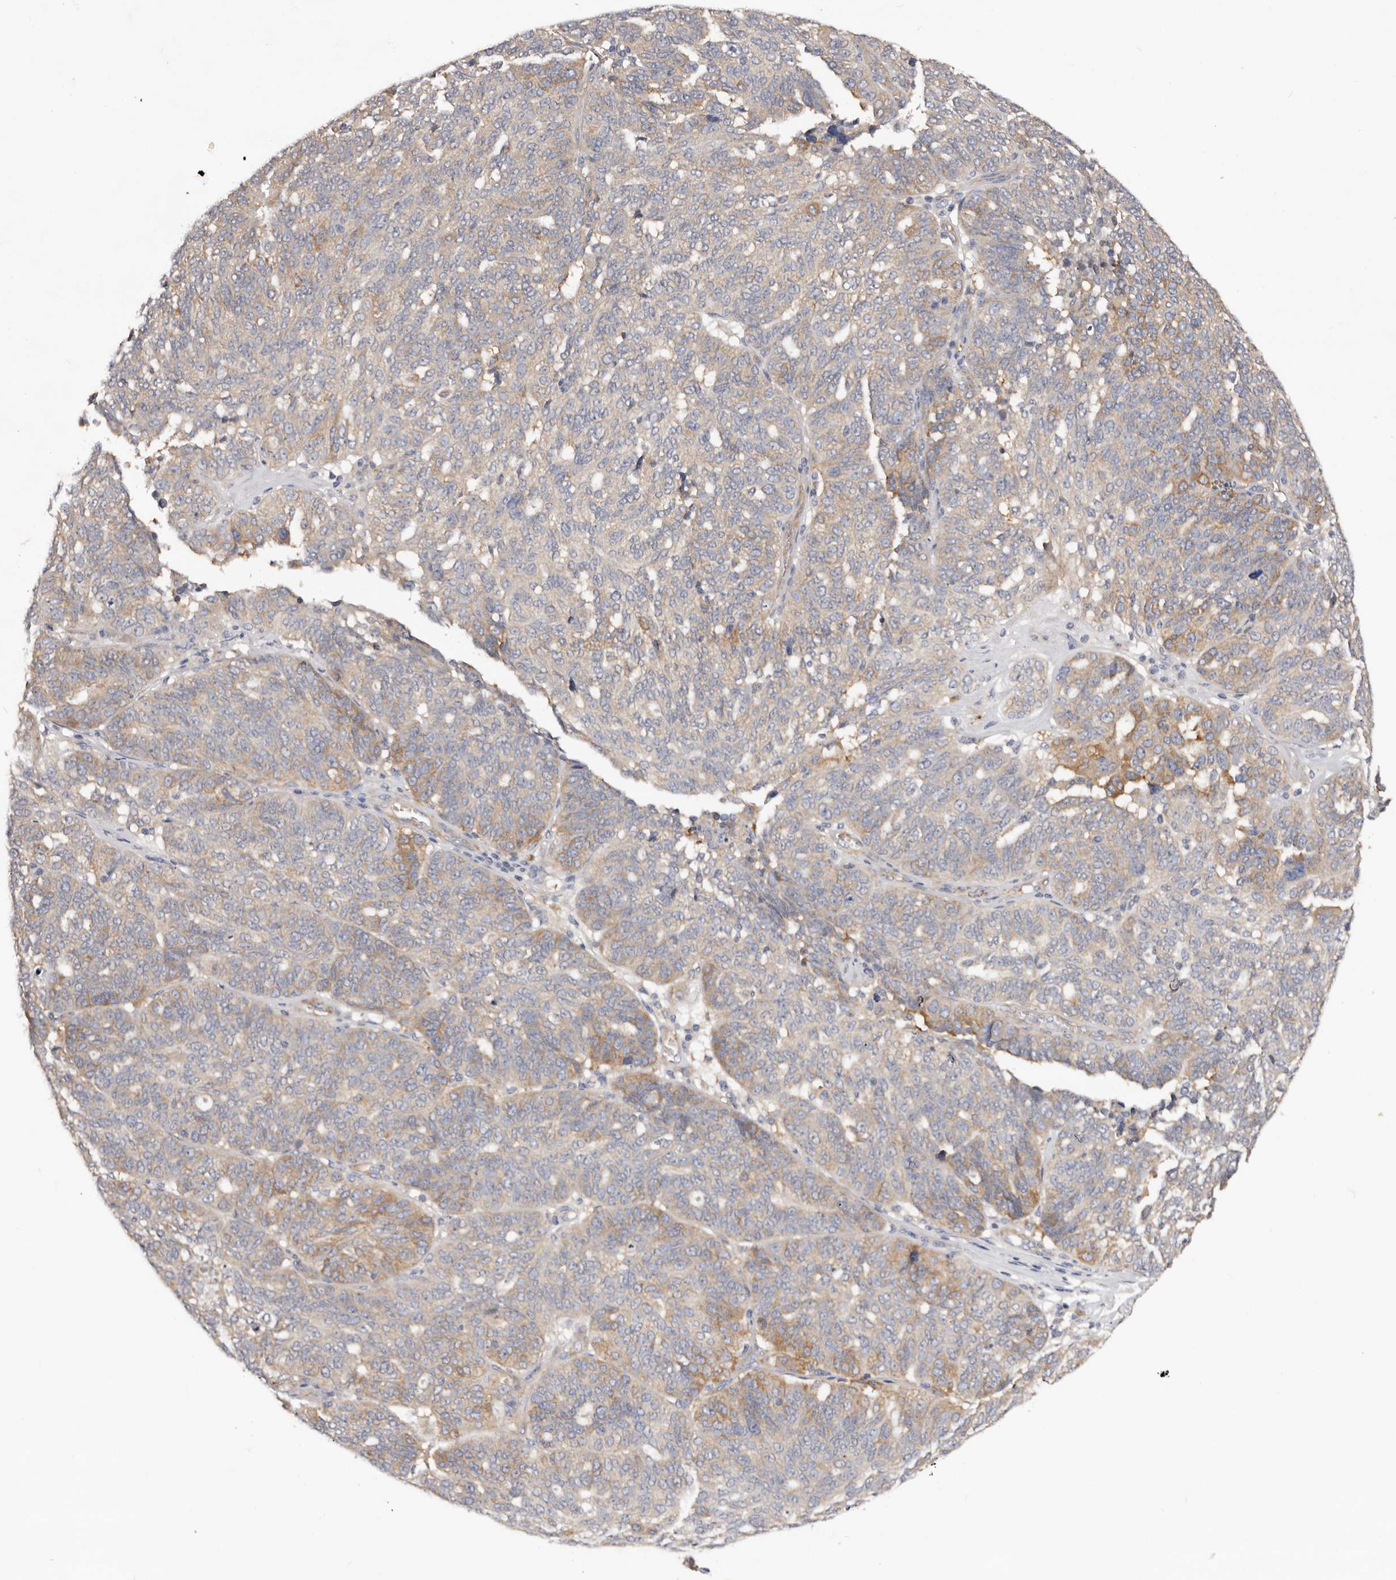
{"staining": {"intensity": "moderate", "quantity": "25%-75%", "location": "cytoplasmic/membranous"}, "tissue": "ovarian cancer", "cell_type": "Tumor cells", "image_type": "cancer", "snomed": [{"axis": "morphology", "description": "Cystadenocarcinoma, serous, NOS"}, {"axis": "topography", "description": "Ovary"}], "caption": "A photomicrograph showing moderate cytoplasmic/membranous expression in about 25%-75% of tumor cells in serous cystadenocarcinoma (ovarian), as visualized by brown immunohistochemical staining.", "gene": "LTV1", "patient": {"sex": "female", "age": 59}}